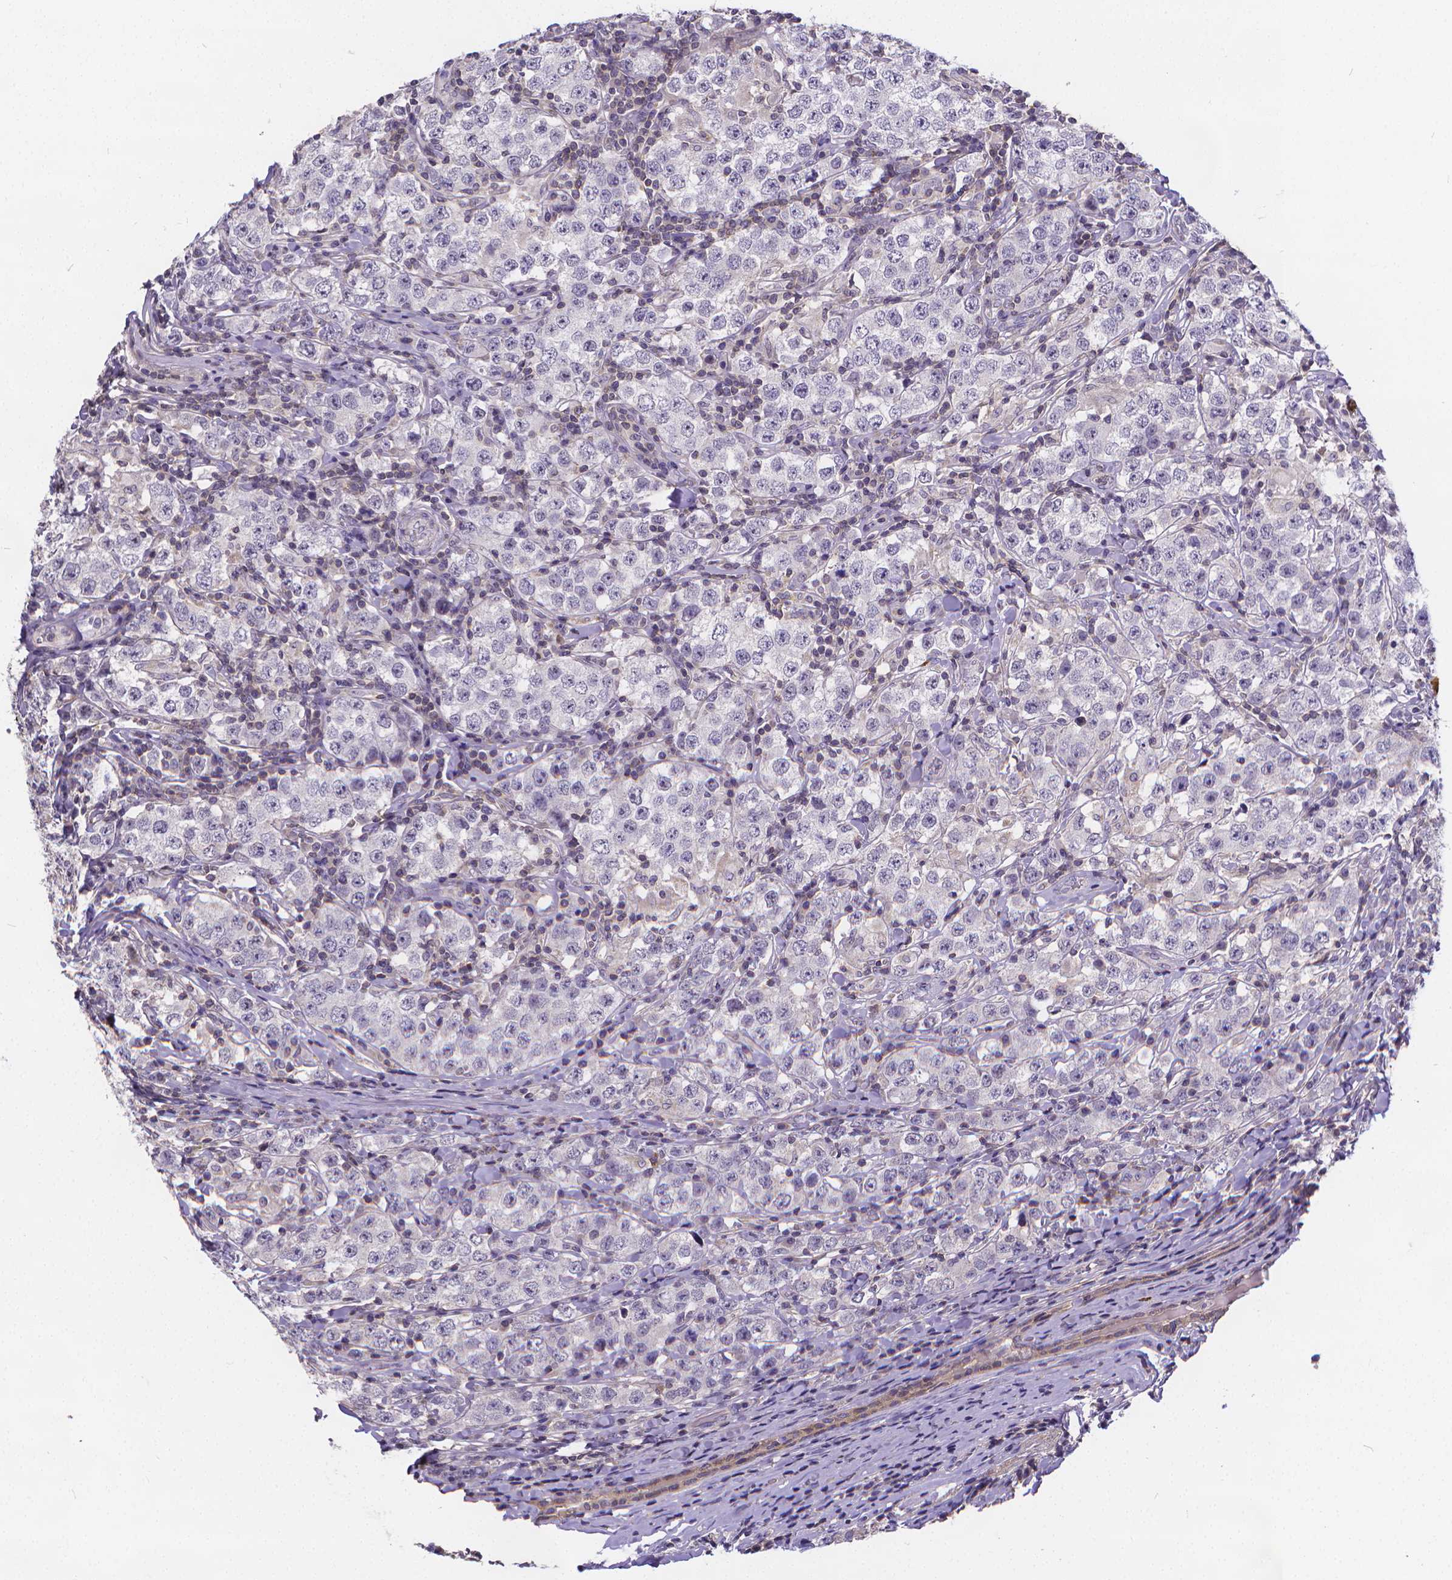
{"staining": {"intensity": "negative", "quantity": "none", "location": "none"}, "tissue": "testis cancer", "cell_type": "Tumor cells", "image_type": "cancer", "snomed": [{"axis": "morphology", "description": "Seminoma, NOS"}, {"axis": "morphology", "description": "Carcinoma, Embryonal, NOS"}, {"axis": "topography", "description": "Testis"}], "caption": "There is no significant staining in tumor cells of embryonal carcinoma (testis). Nuclei are stained in blue.", "gene": "GLRB", "patient": {"sex": "male", "age": 41}}